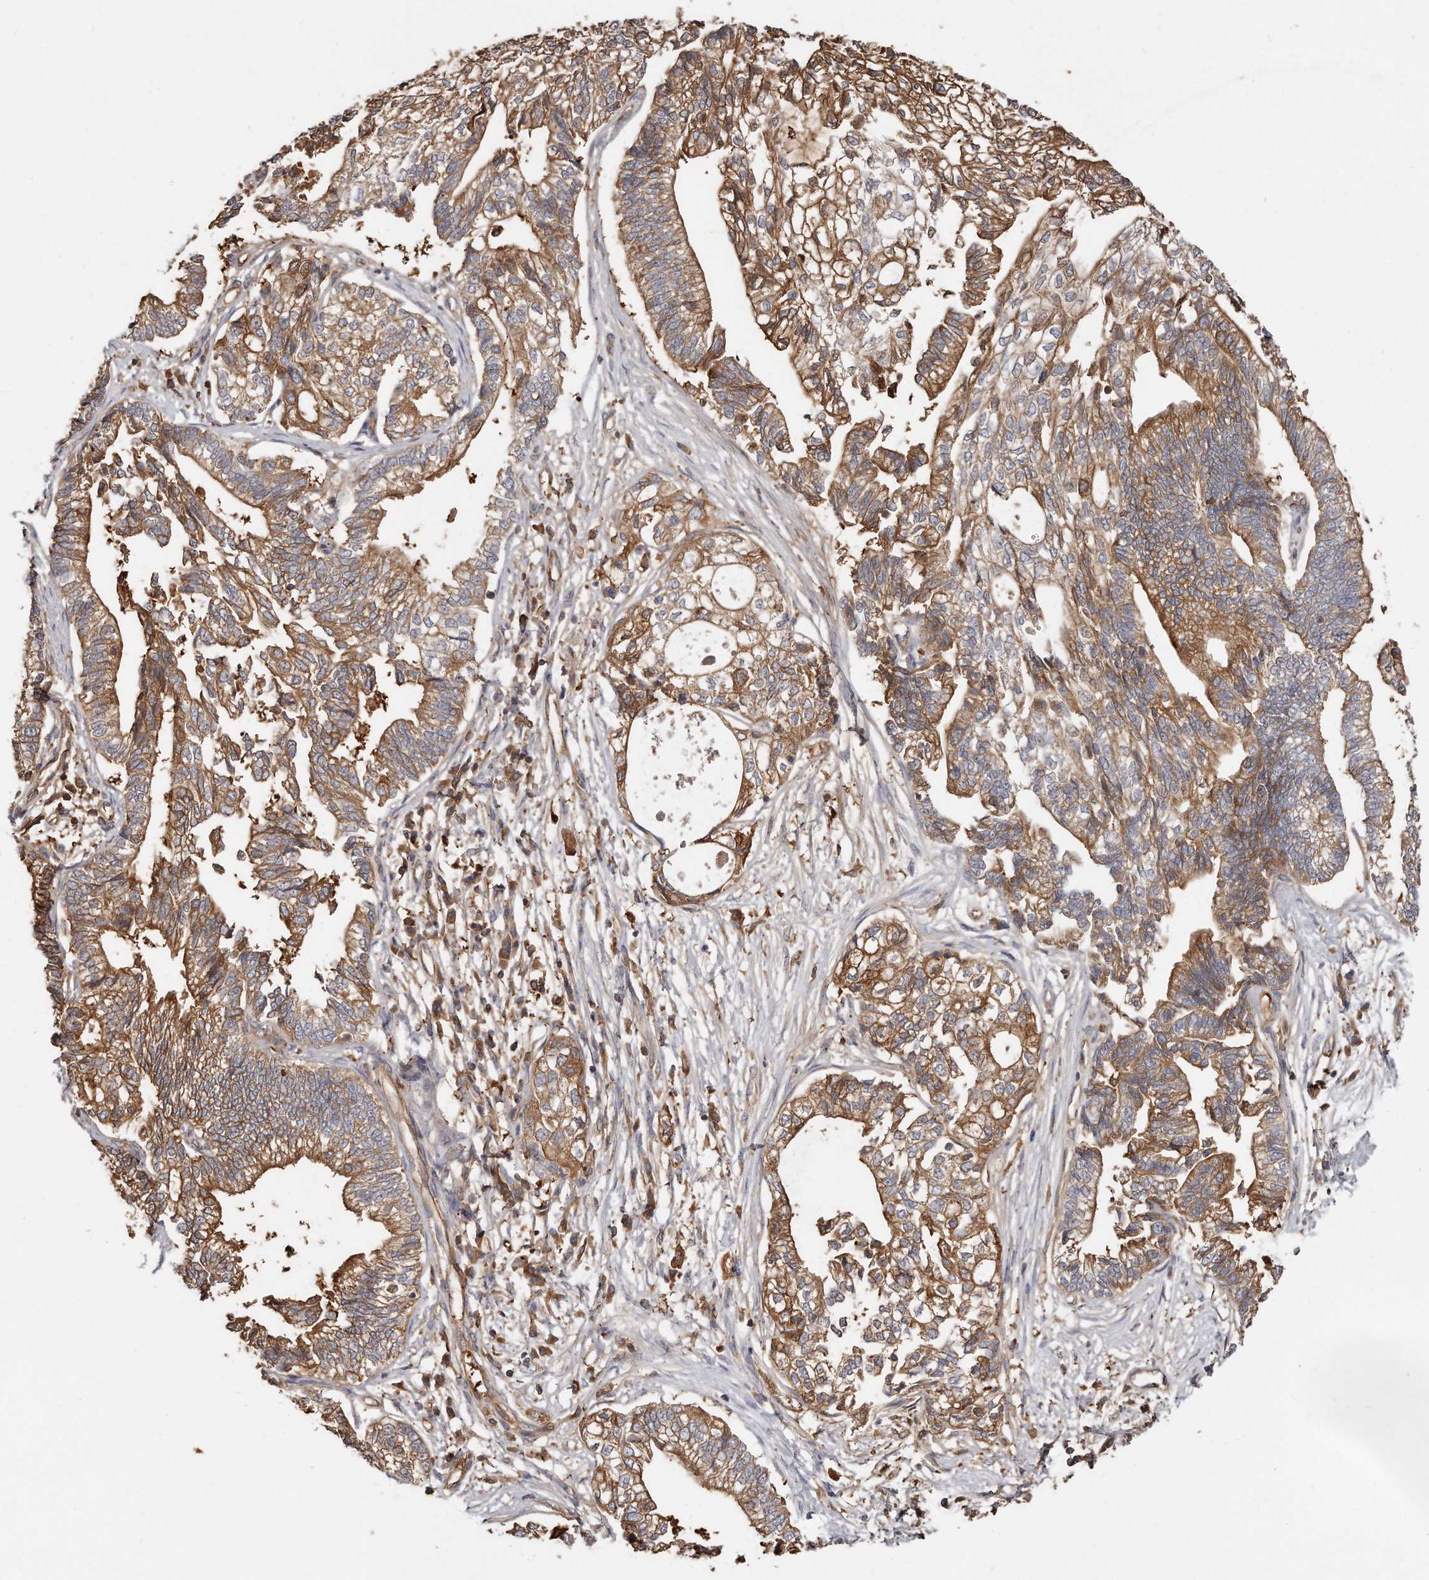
{"staining": {"intensity": "strong", "quantity": ">75%", "location": "cytoplasmic/membranous"}, "tissue": "pancreatic cancer", "cell_type": "Tumor cells", "image_type": "cancer", "snomed": [{"axis": "morphology", "description": "Adenocarcinoma, NOS"}, {"axis": "topography", "description": "Pancreas"}], "caption": "High-power microscopy captured an IHC image of pancreatic adenocarcinoma, revealing strong cytoplasmic/membranous expression in approximately >75% of tumor cells.", "gene": "CAP1", "patient": {"sex": "male", "age": 72}}